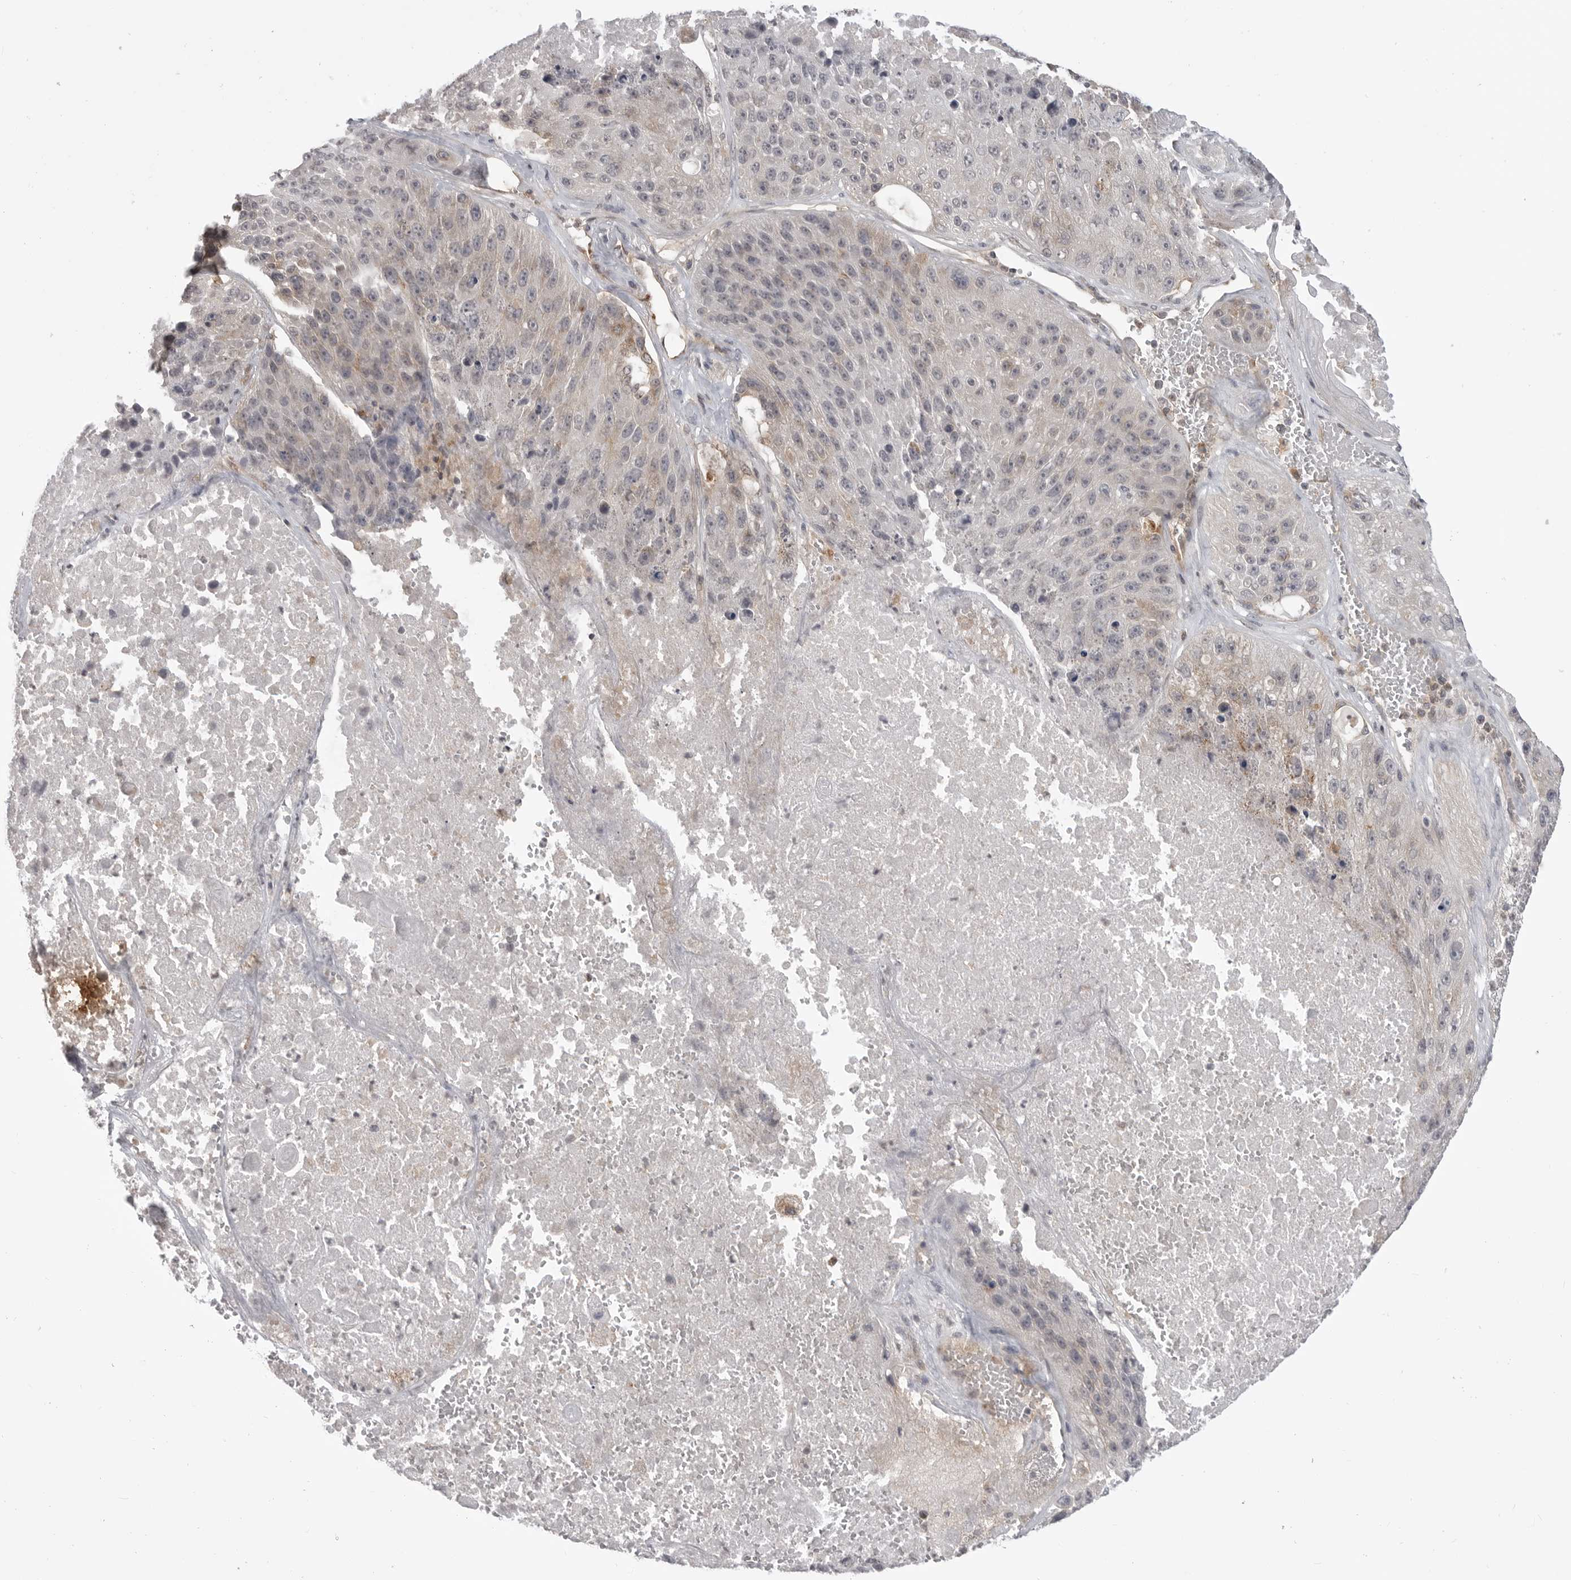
{"staining": {"intensity": "weak", "quantity": "<25%", "location": "cytoplasmic/membranous"}, "tissue": "lung cancer", "cell_type": "Tumor cells", "image_type": "cancer", "snomed": [{"axis": "morphology", "description": "Squamous cell carcinoma, NOS"}, {"axis": "topography", "description": "Lung"}], "caption": "This is an IHC micrograph of lung squamous cell carcinoma. There is no staining in tumor cells.", "gene": "IFNGR1", "patient": {"sex": "male", "age": 61}}